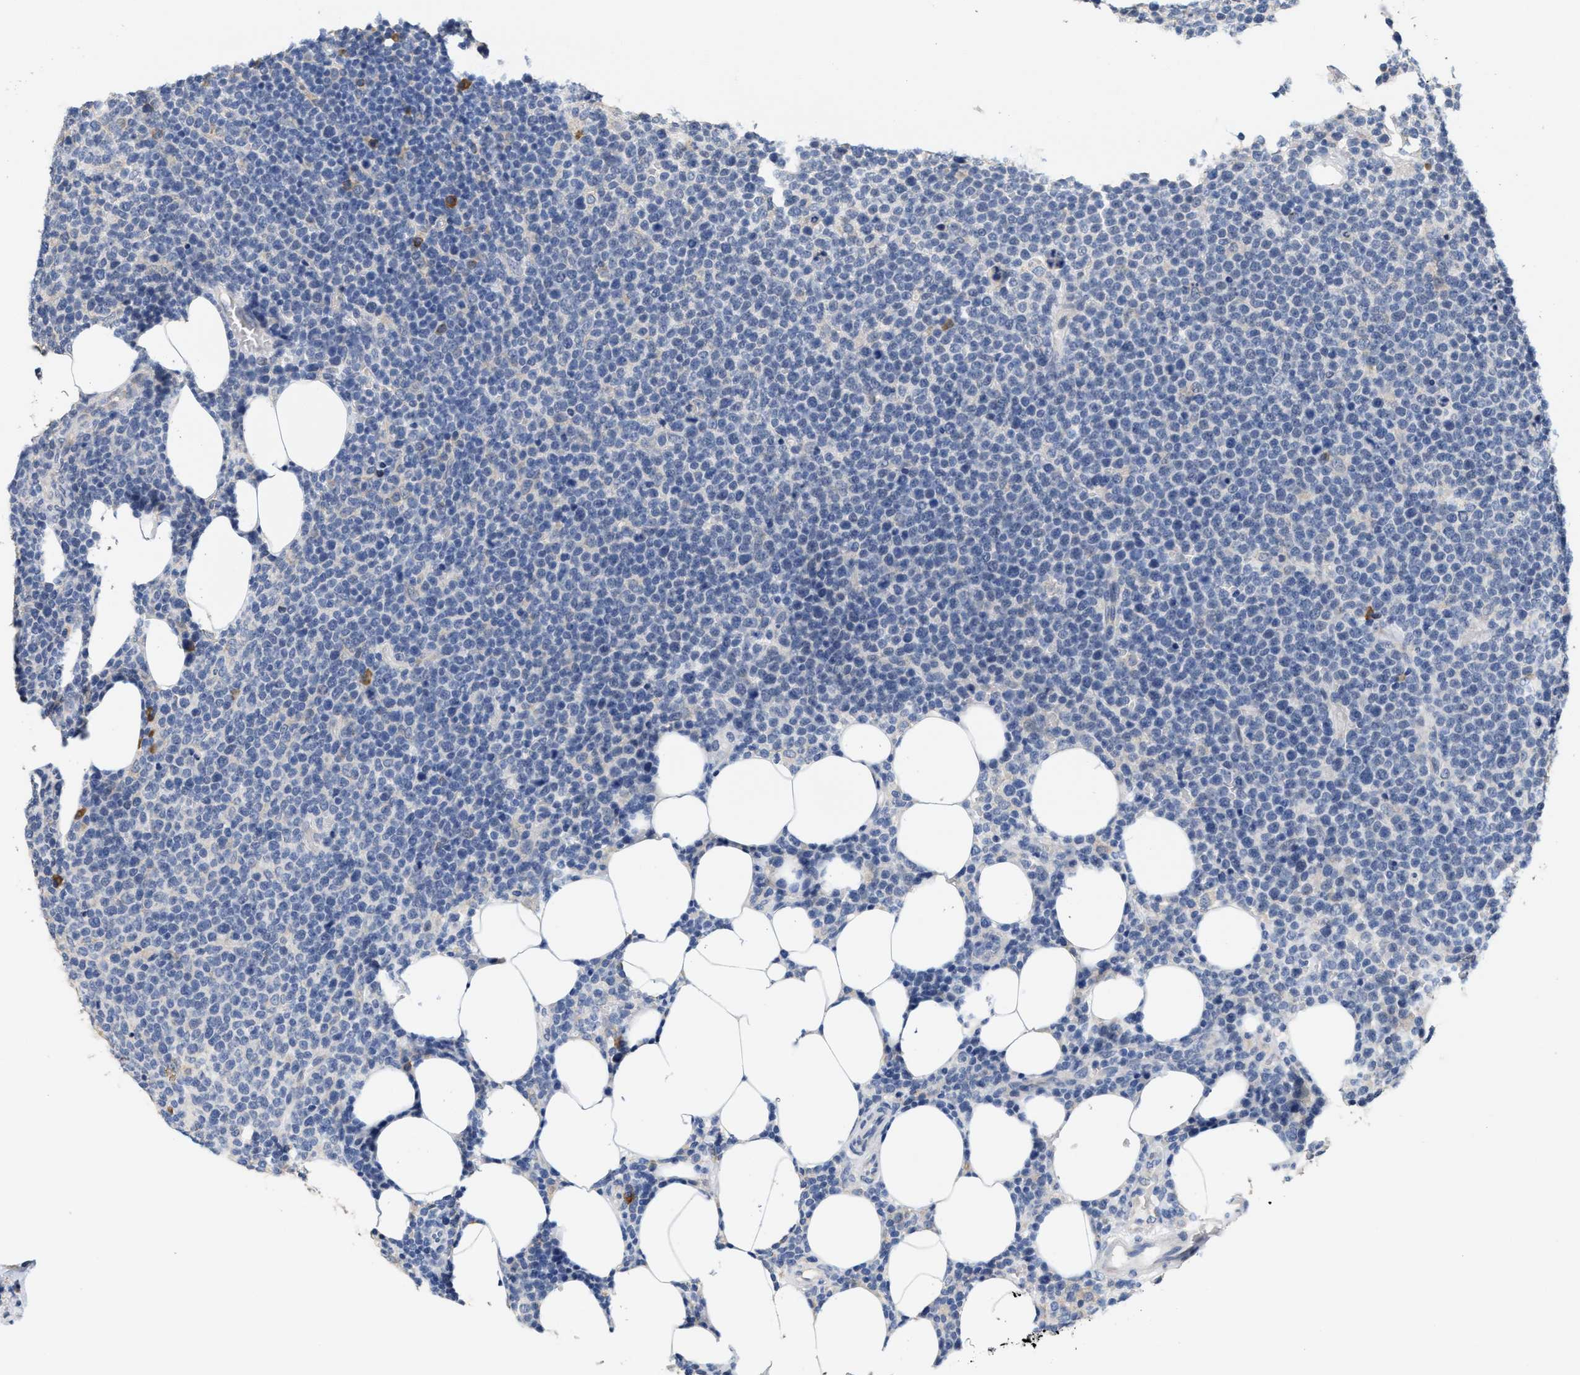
{"staining": {"intensity": "negative", "quantity": "none", "location": "none"}, "tissue": "lymphoma", "cell_type": "Tumor cells", "image_type": "cancer", "snomed": [{"axis": "morphology", "description": "Malignant lymphoma, non-Hodgkin's type, High grade"}, {"axis": "topography", "description": "Lymph node"}], "caption": "This photomicrograph is of high-grade malignant lymphoma, non-Hodgkin's type stained with immunohistochemistry (IHC) to label a protein in brown with the nuclei are counter-stained blue. There is no expression in tumor cells.", "gene": "RYR2", "patient": {"sex": "male", "age": 61}}